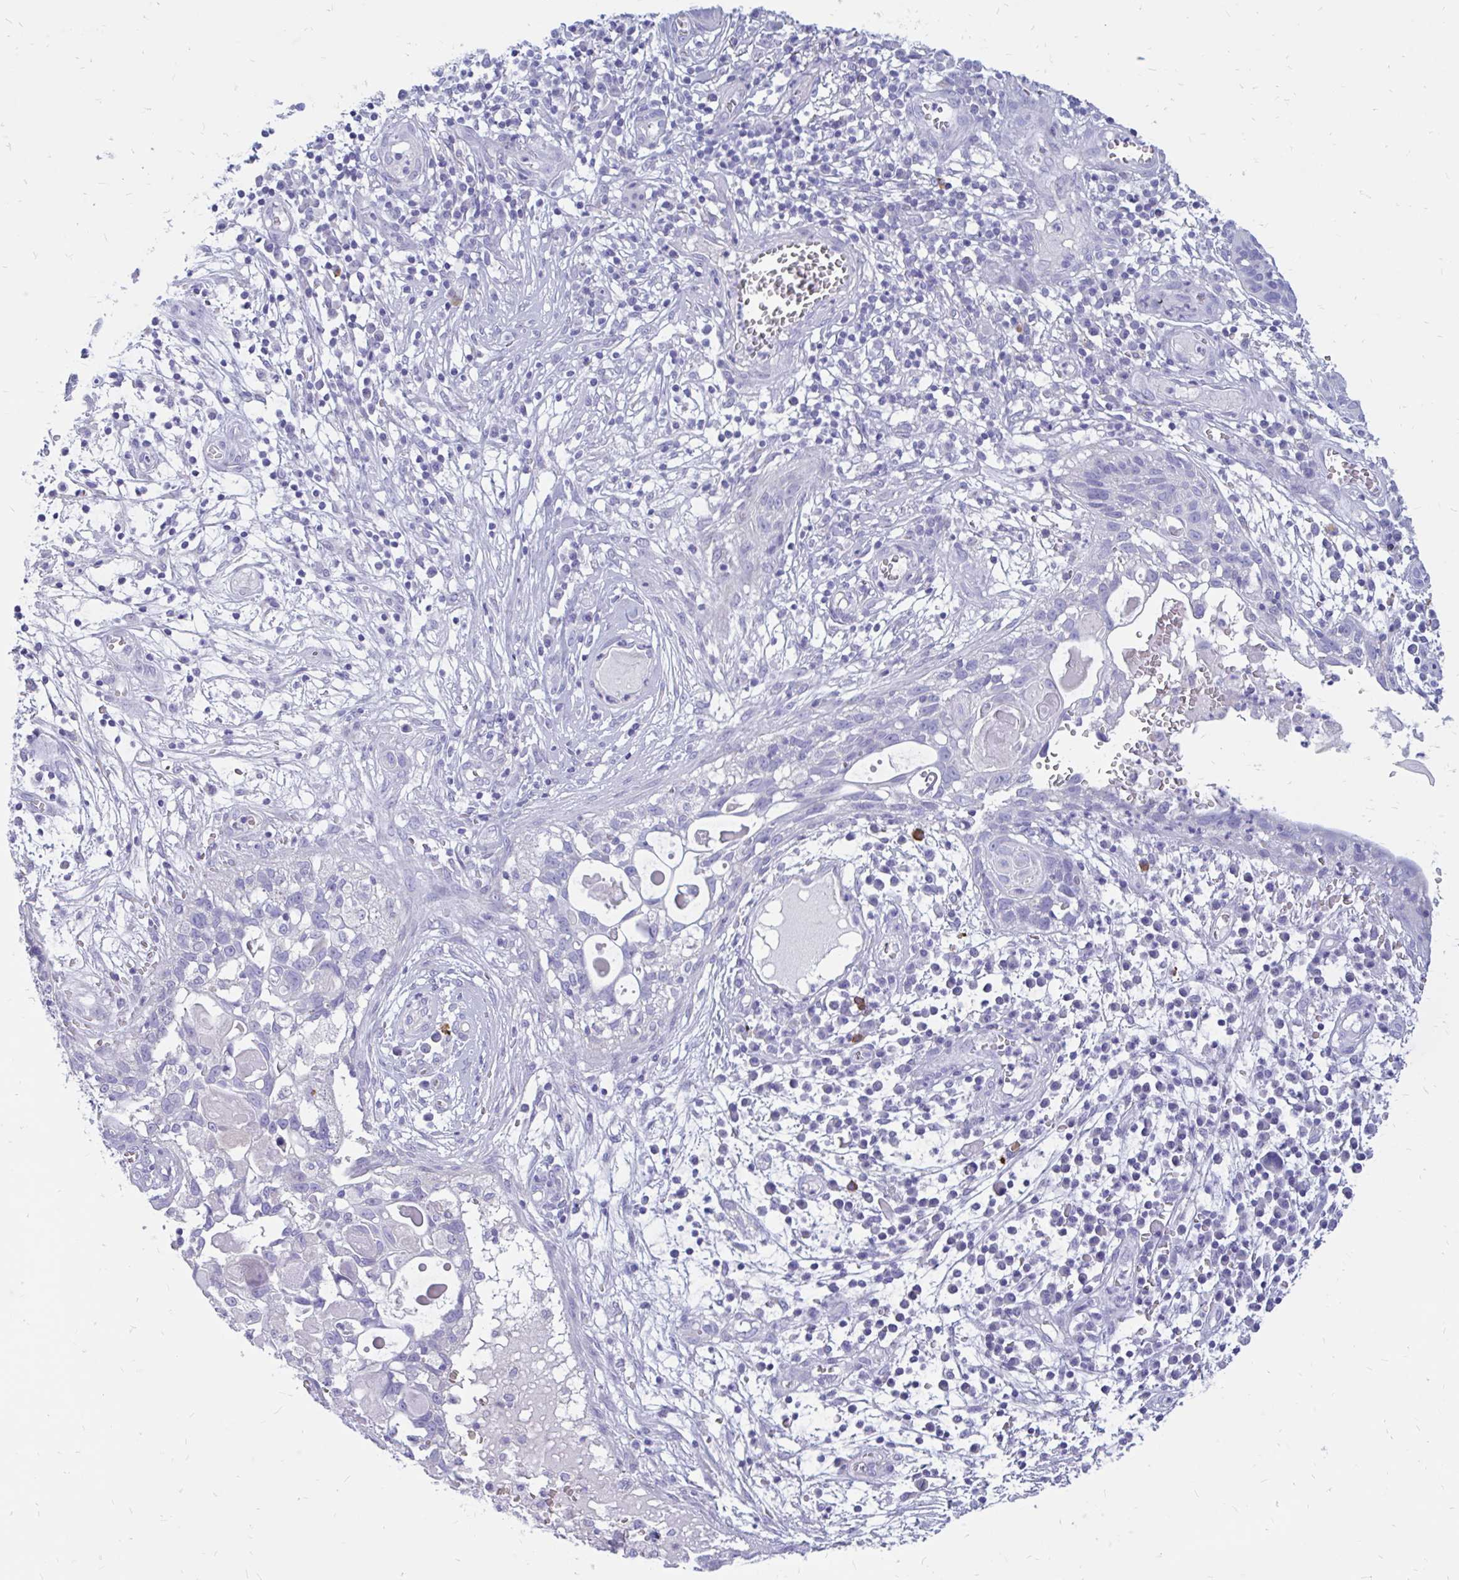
{"staining": {"intensity": "negative", "quantity": "none", "location": "none"}, "tissue": "skin cancer", "cell_type": "Tumor cells", "image_type": "cancer", "snomed": [{"axis": "morphology", "description": "Squamous cell carcinoma, NOS"}, {"axis": "topography", "description": "Skin"}, {"axis": "topography", "description": "Vulva"}], "caption": "The histopathology image reveals no staining of tumor cells in skin cancer (squamous cell carcinoma). Brightfield microscopy of immunohistochemistry stained with DAB (brown) and hematoxylin (blue), captured at high magnification.", "gene": "IGSF5", "patient": {"sex": "female", "age": 83}}